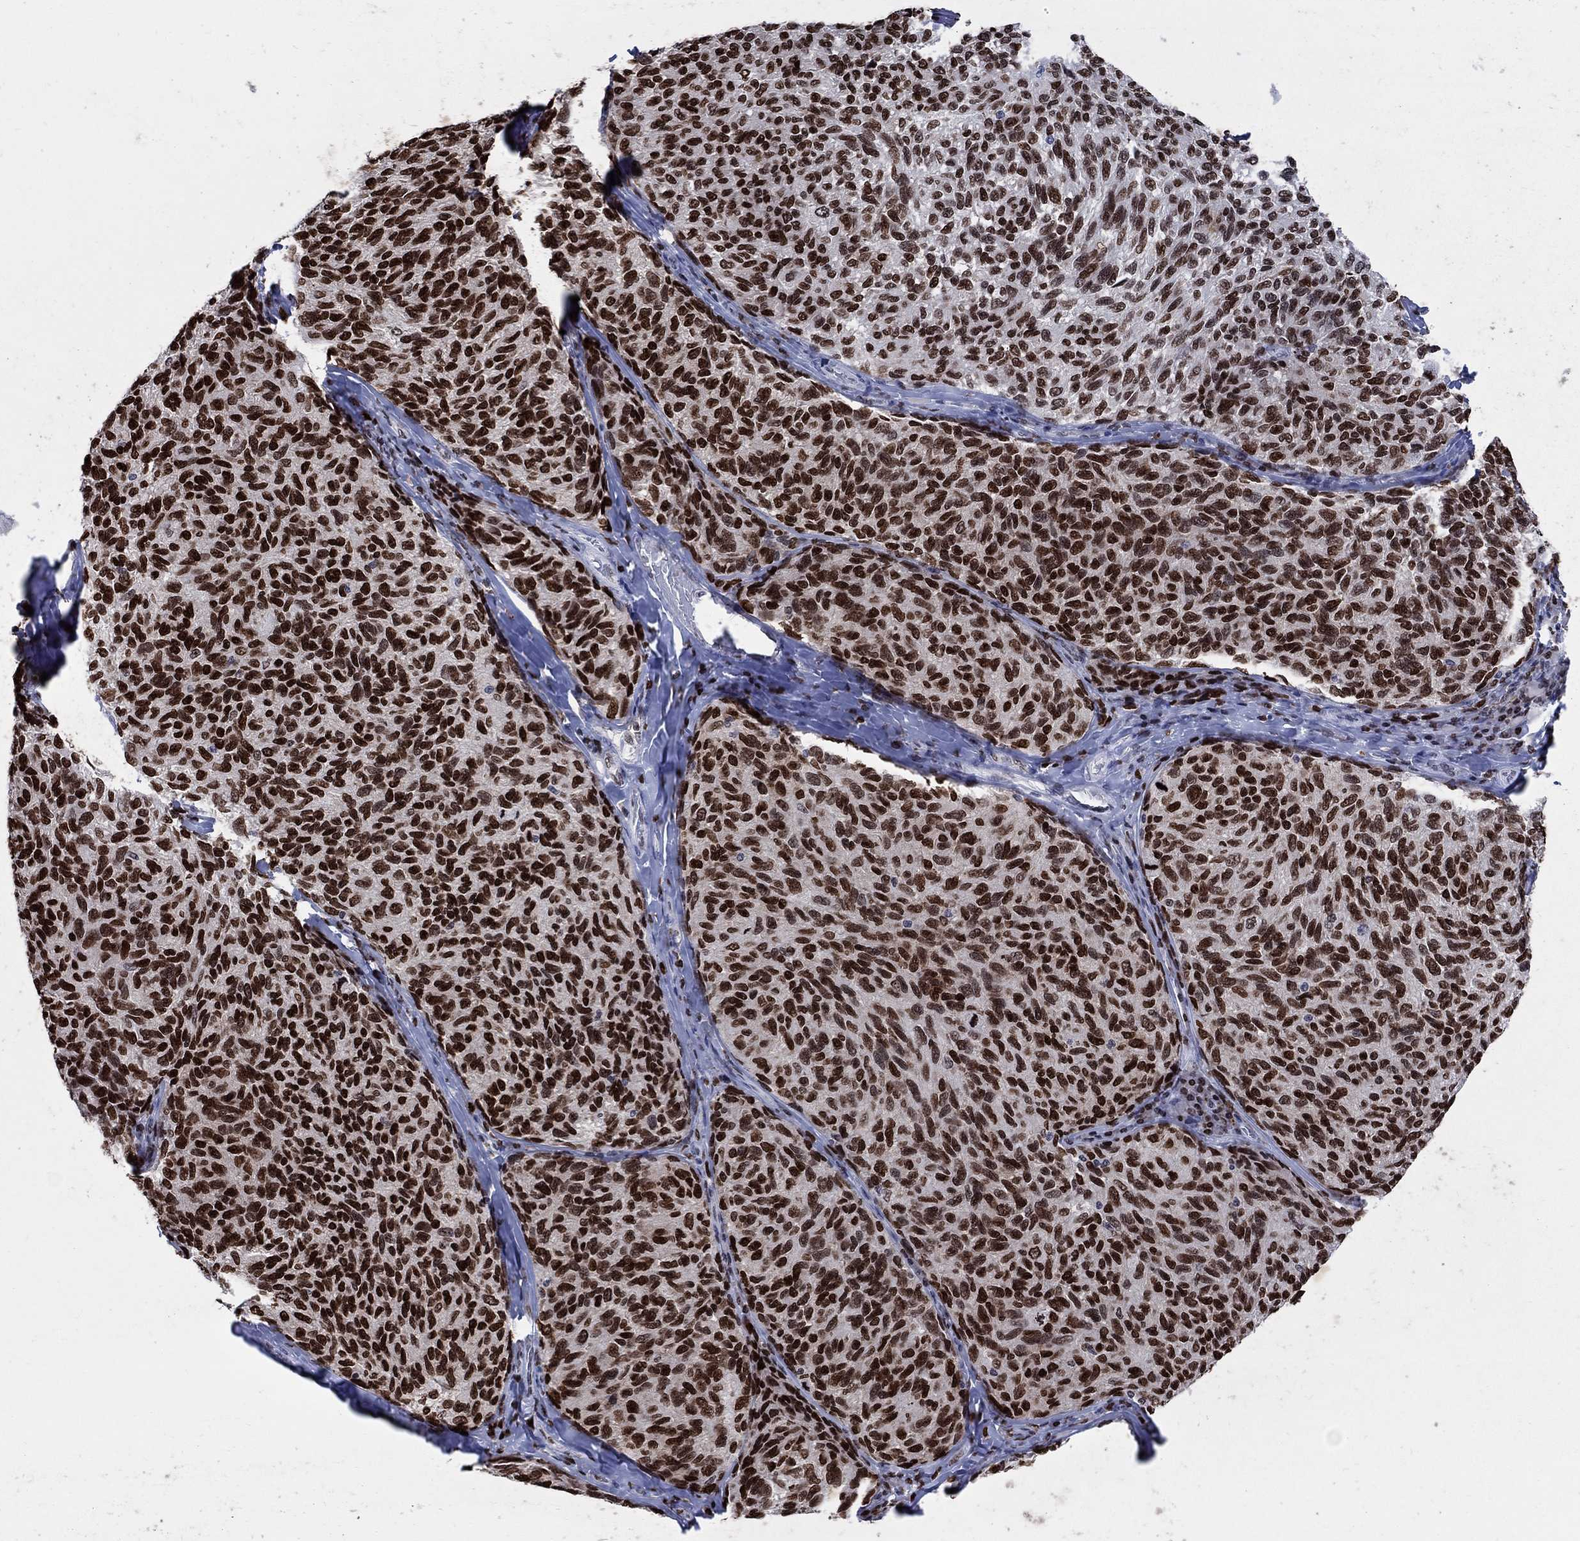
{"staining": {"intensity": "strong", "quantity": ">75%", "location": "nuclear"}, "tissue": "melanoma", "cell_type": "Tumor cells", "image_type": "cancer", "snomed": [{"axis": "morphology", "description": "Malignant melanoma, NOS"}, {"axis": "topography", "description": "Skin"}], "caption": "The image shows a brown stain indicating the presence of a protein in the nuclear of tumor cells in malignant melanoma.", "gene": "HMGA1", "patient": {"sex": "female", "age": 73}}